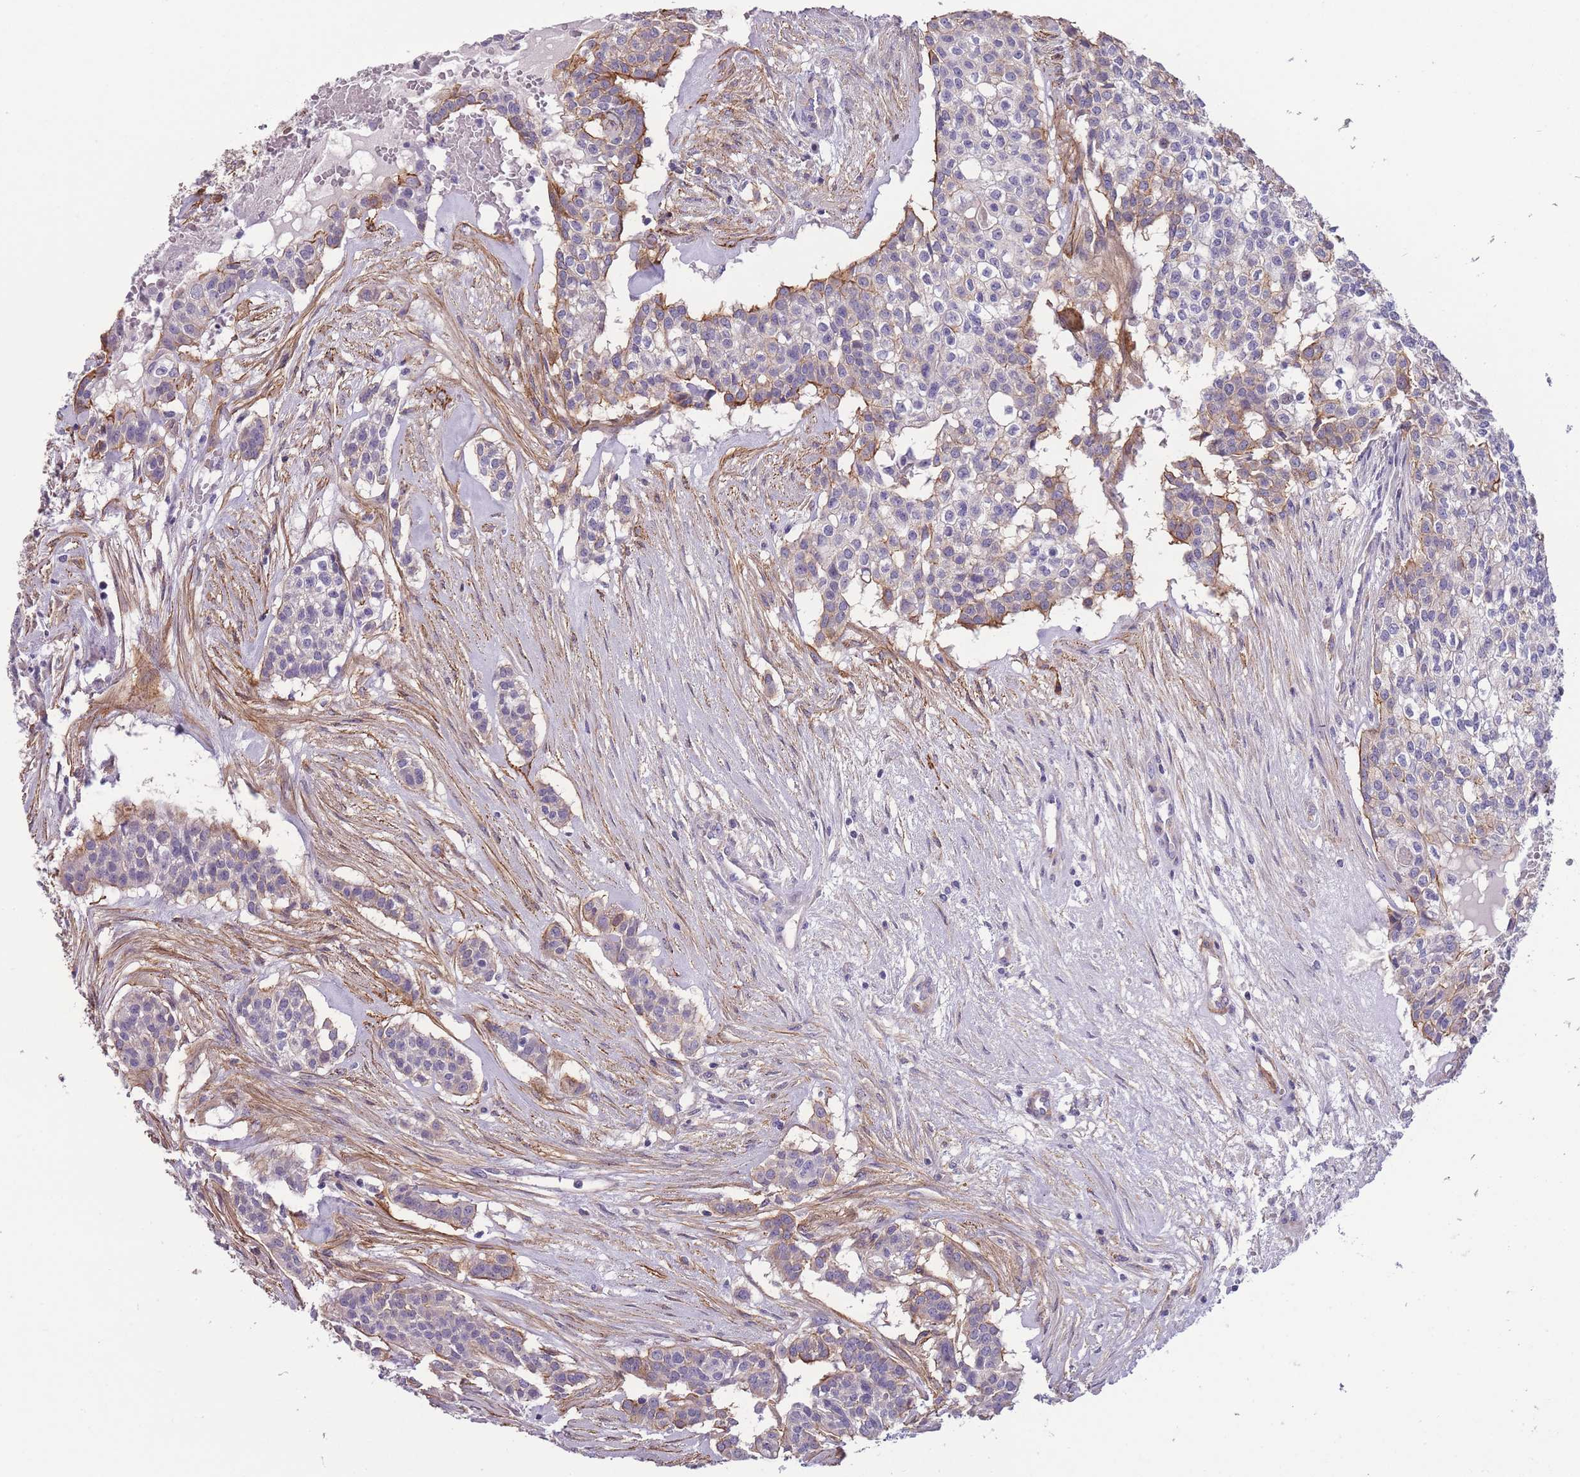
{"staining": {"intensity": "negative", "quantity": "none", "location": "none"}, "tissue": "head and neck cancer", "cell_type": "Tumor cells", "image_type": "cancer", "snomed": [{"axis": "morphology", "description": "Adenocarcinoma, NOS"}, {"axis": "topography", "description": "Head-Neck"}], "caption": "Protein analysis of head and neck cancer (adenocarcinoma) reveals no significant positivity in tumor cells.", "gene": "FAM124A", "patient": {"sex": "male", "age": 81}}